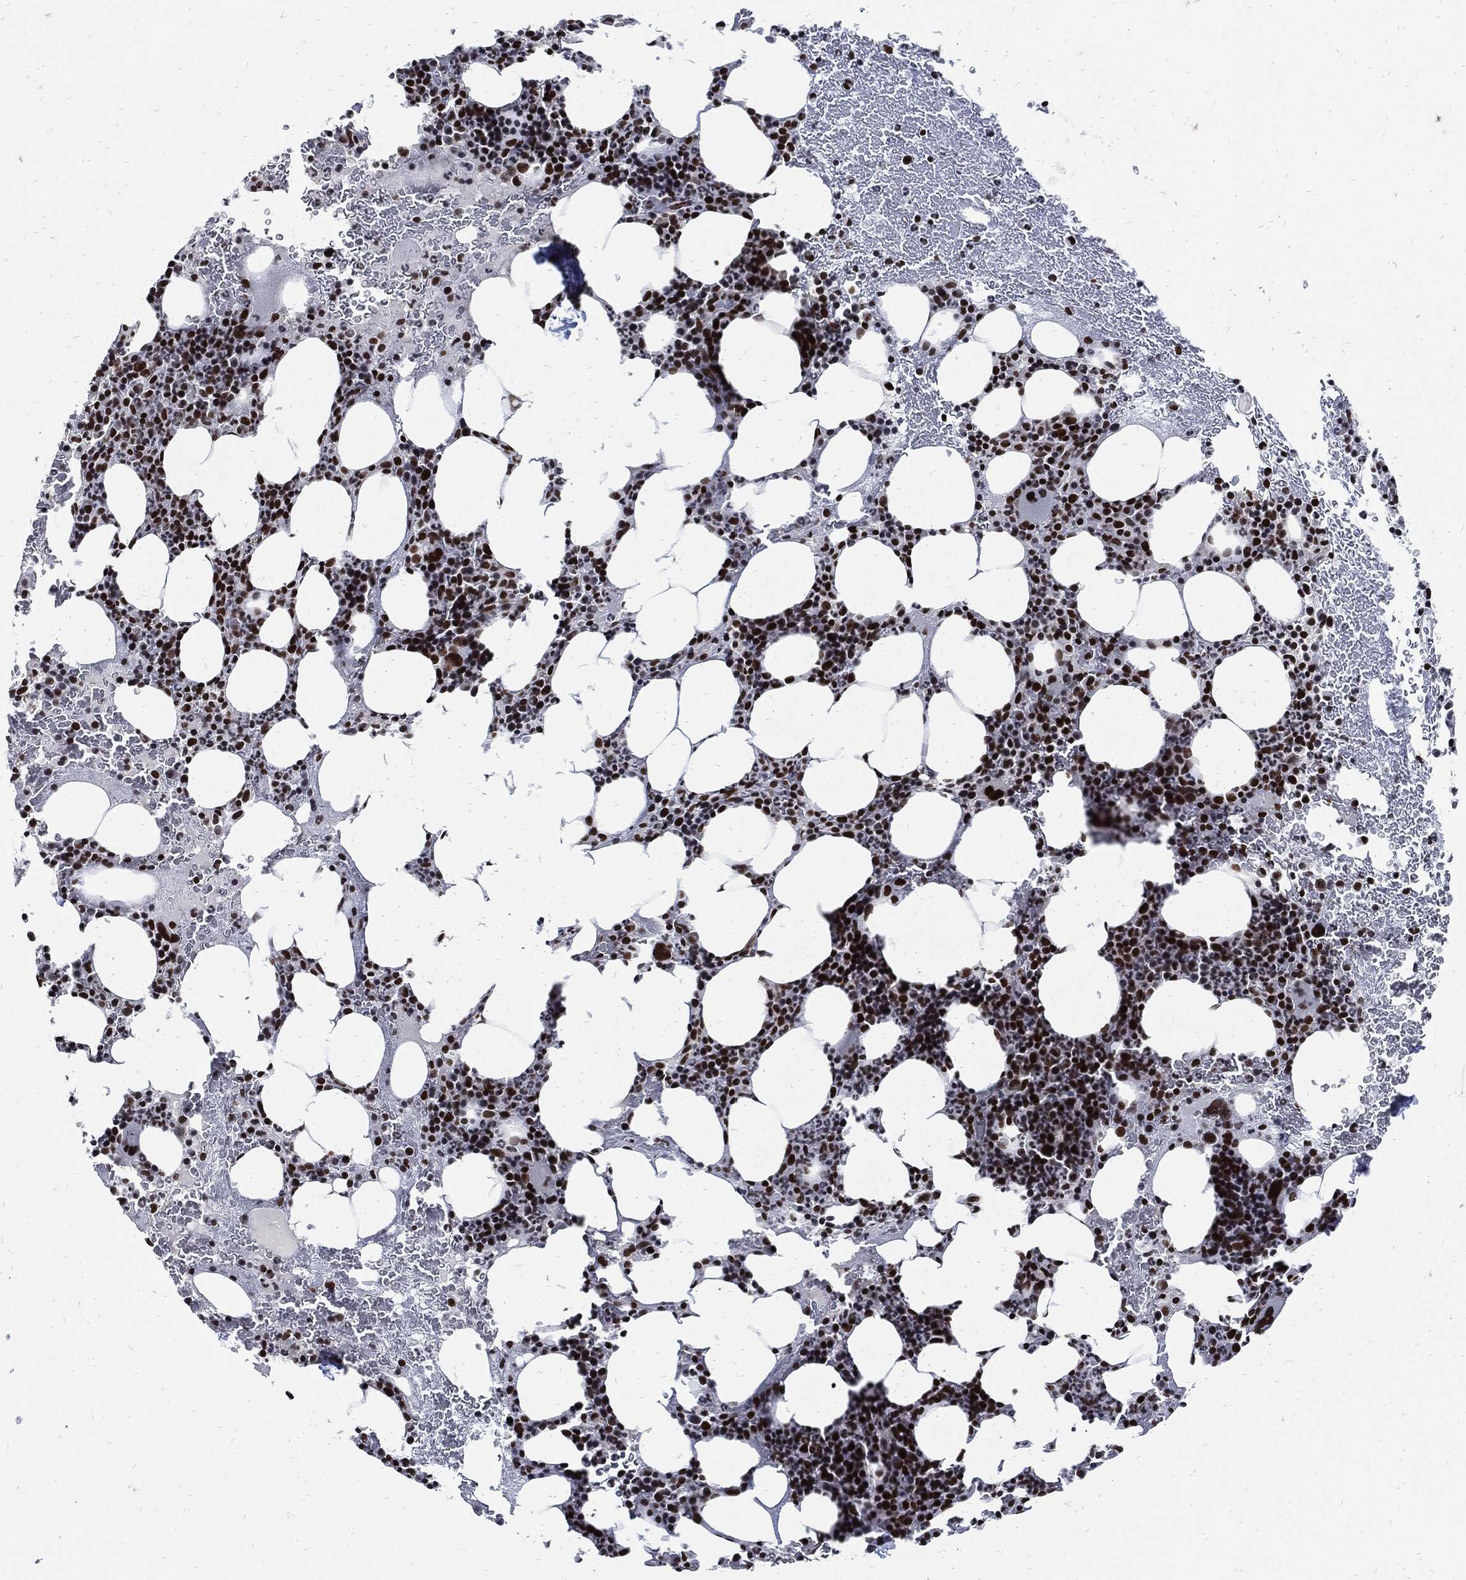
{"staining": {"intensity": "strong", "quantity": ">75%", "location": "nuclear"}, "tissue": "bone marrow", "cell_type": "Hematopoietic cells", "image_type": "normal", "snomed": [{"axis": "morphology", "description": "Normal tissue, NOS"}, {"axis": "topography", "description": "Bone marrow"}], "caption": "Bone marrow stained with DAB immunohistochemistry (IHC) exhibits high levels of strong nuclear positivity in approximately >75% of hematopoietic cells. (IHC, brightfield microscopy, high magnification).", "gene": "TERF2", "patient": {"sex": "male", "age": 83}}